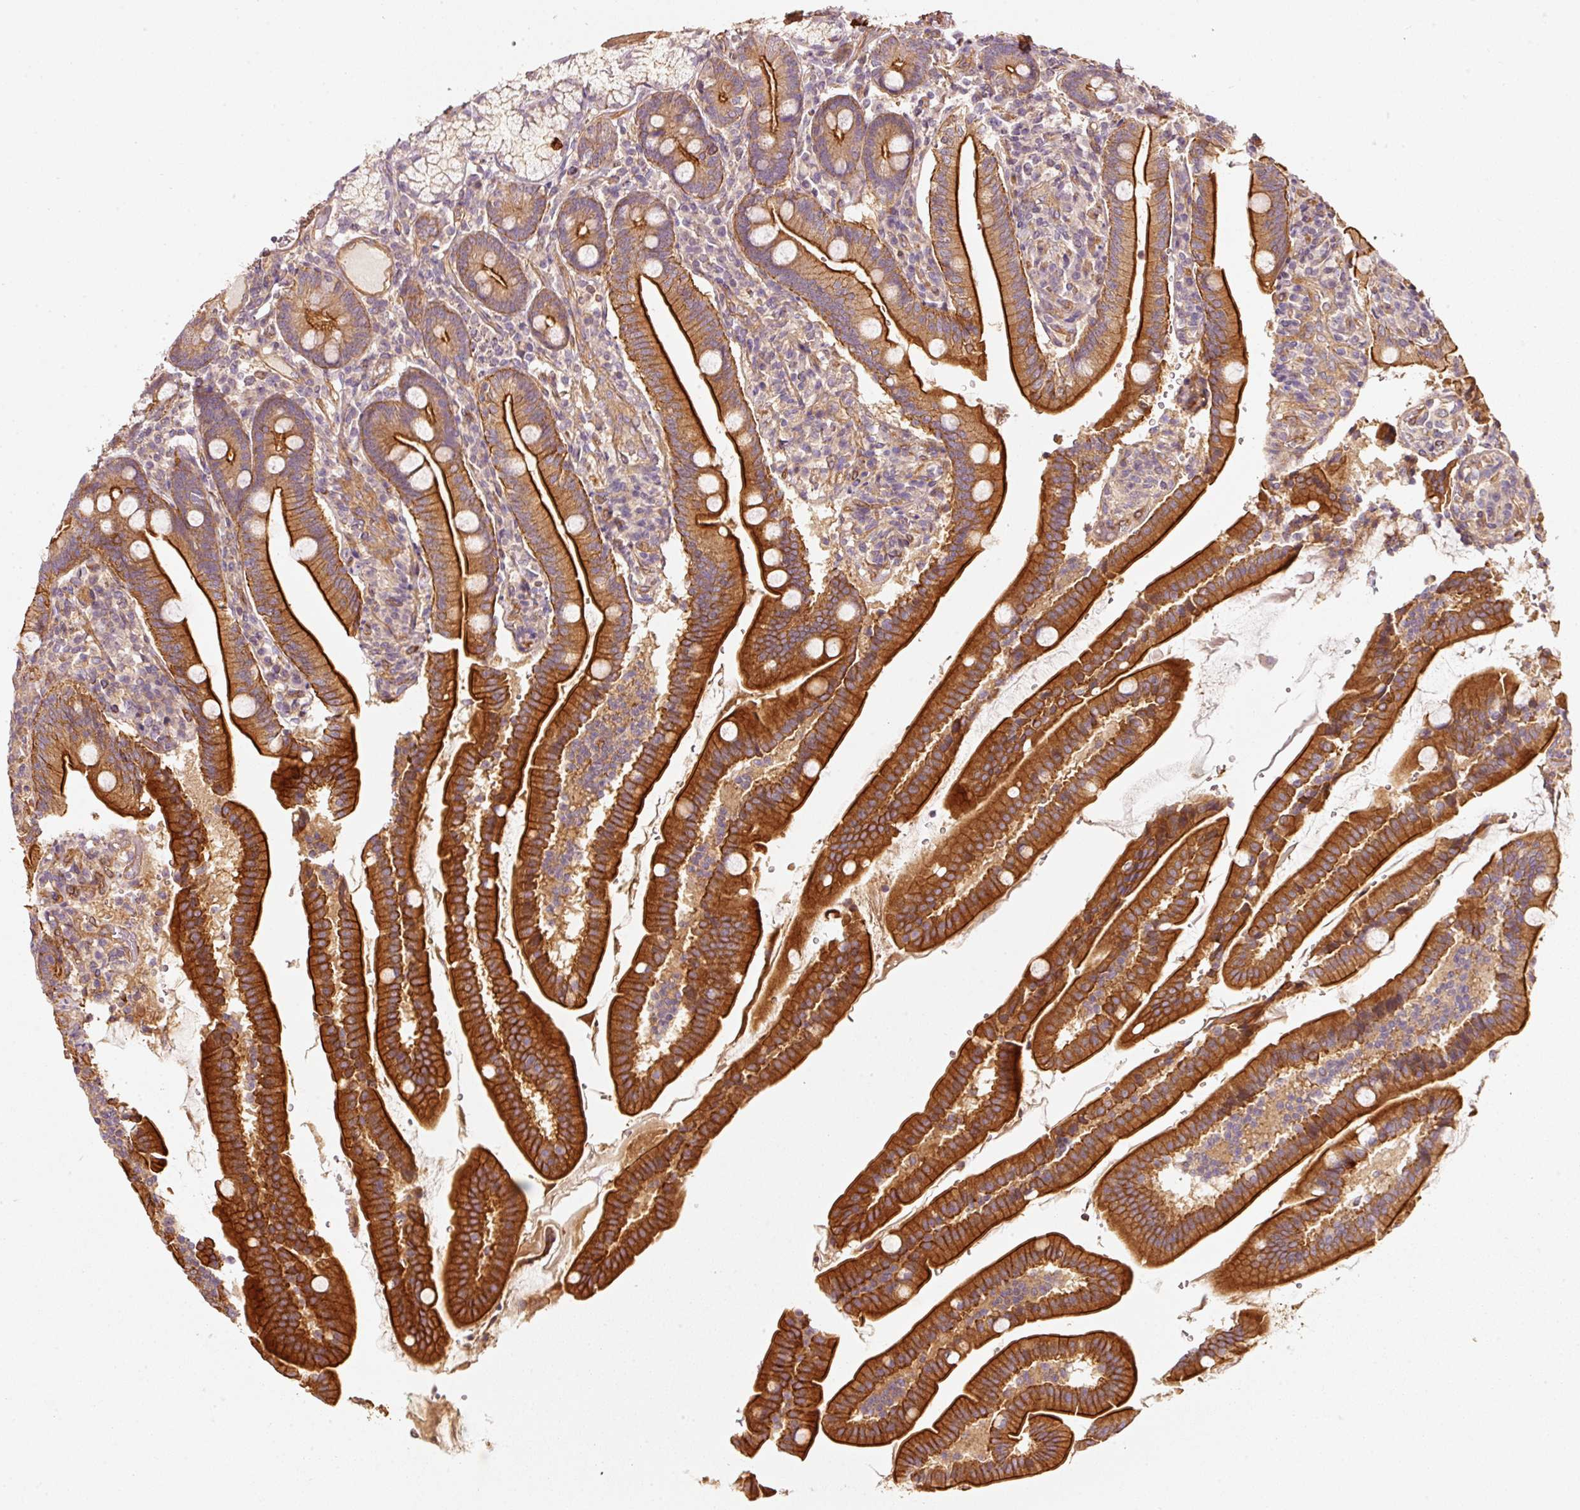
{"staining": {"intensity": "strong", "quantity": "25%-75%", "location": "cytoplasmic/membranous"}, "tissue": "duodenum", "cell_type": "Glandular cells", "image_type": "normal", "snomed": [{"axis": "morphology", "description": "Normal tissue, NOS"}, {"axis": "topography", "description": "Duodenum"}], "caption": "Immunohistochemistry (IHC) of benign human duodenum exhibits high levels of strong cytoplasmic/membranous expression in about 25%-75% of glandular cells. The protein is stained brown, and the nuclei are stained in blue (DAB IHC with brightfield microscopy, high magnification).", "gene": "CEP95", "patient": {"sex": "female", "age": 67}}